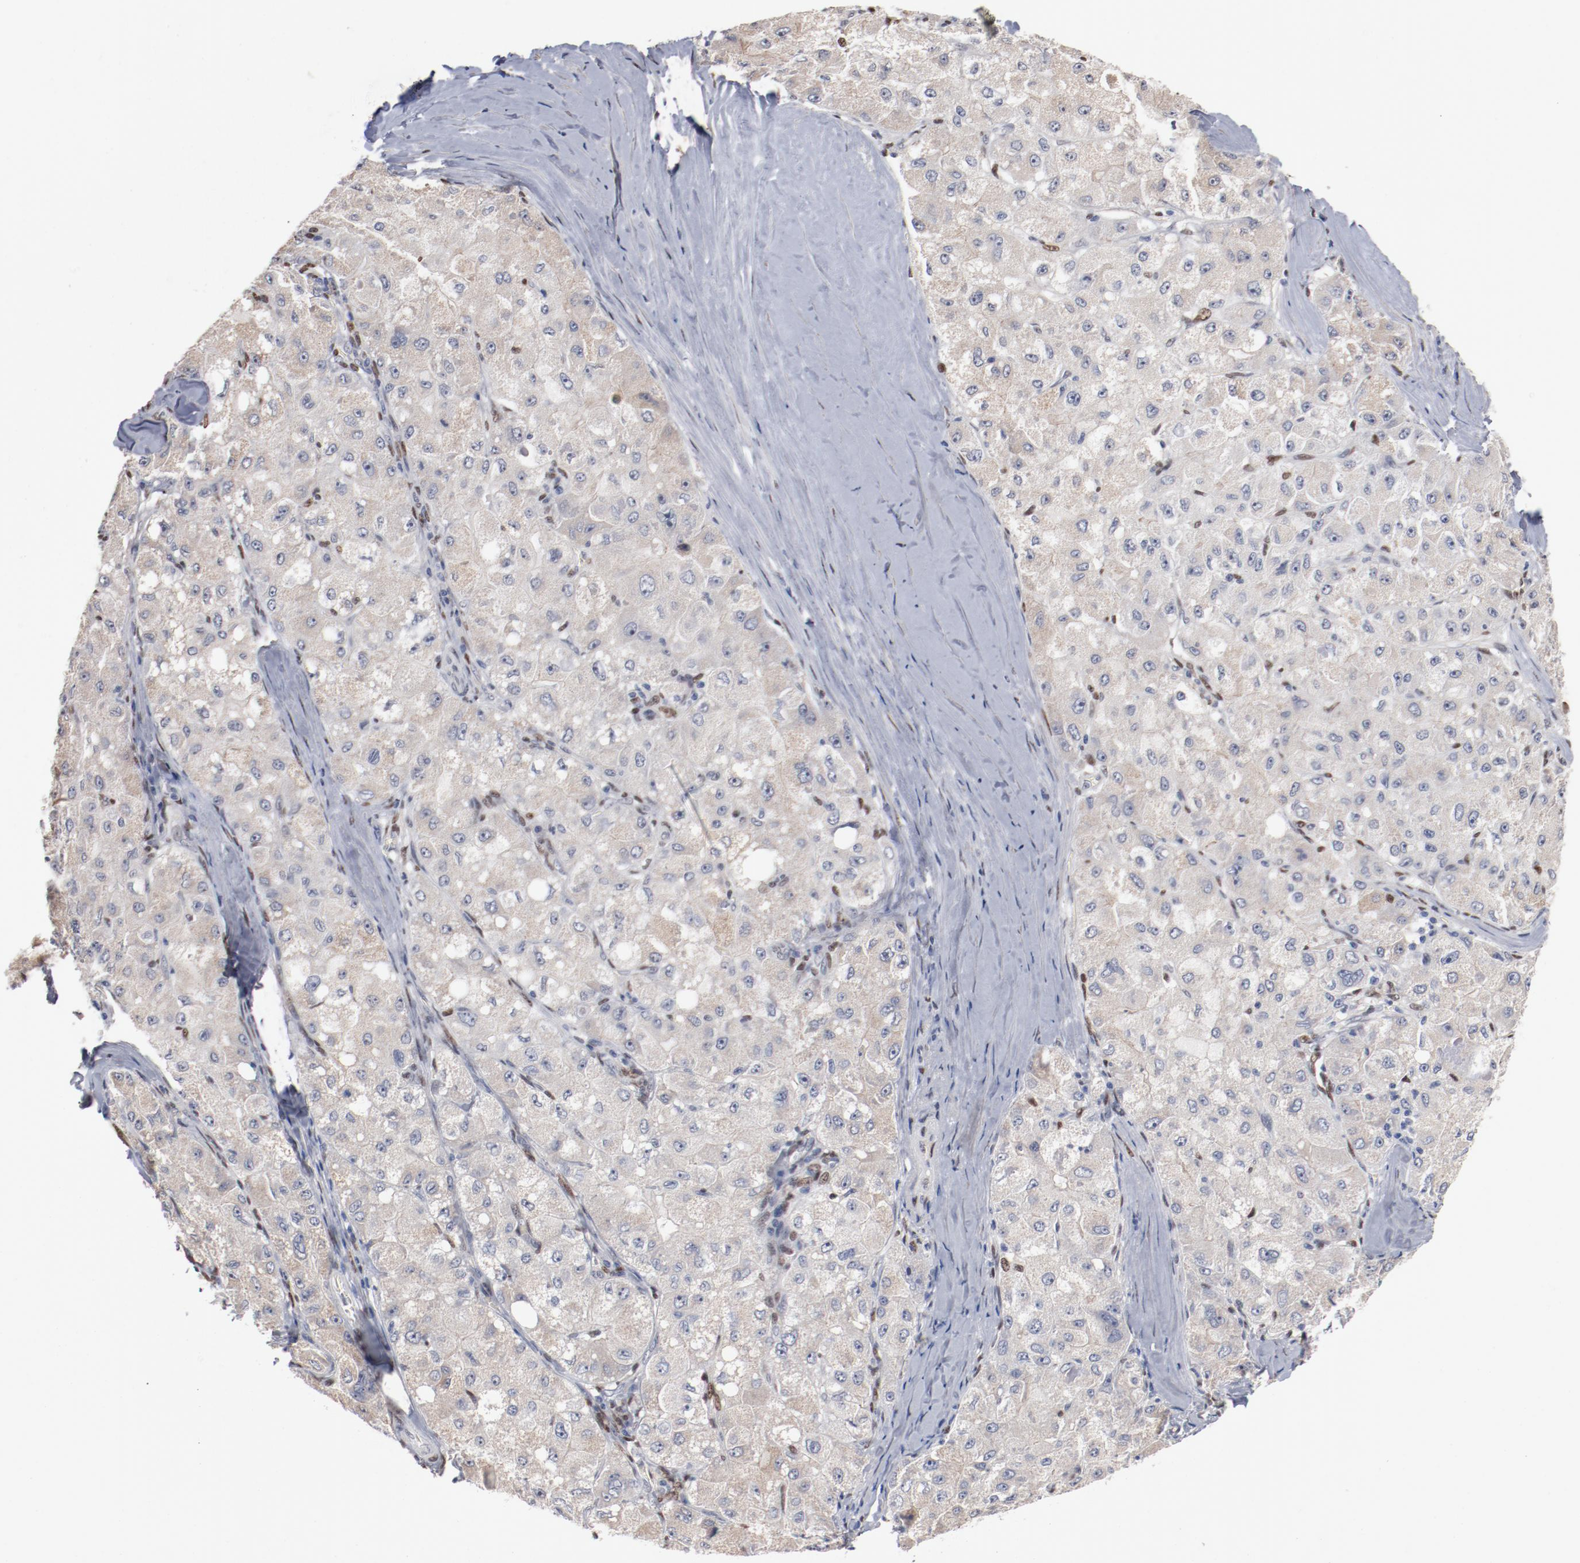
{"staining": {"intensity": "weak", "quantity": "<25%", "location": "cytoplasmic/membranous"}, "tissue": "liver cancer", "cell_type": "Tumor cells", "image_type": "cancer", "snomed": [{"axis": "morphology", "description": "Carcinoma, Hepatocellular, NOS"}, {"axis": "topography", "description": "Liver"}], "caption": "Immunohistochemistry image of neoplastic tissue: liver cancer stained with DAB (3,3'-diaminobenzidine) exhibits no significant protein staining in tumor cells. The staining was performed using DAB (3,3'-diaminobenzidine) to visualize the protein expression in brown, while the nuclei were stained in blue with hematoxylin (Magnification: 20x).", "gene": "ZEB2", "patient": {"sex": "male", "age": 80}}